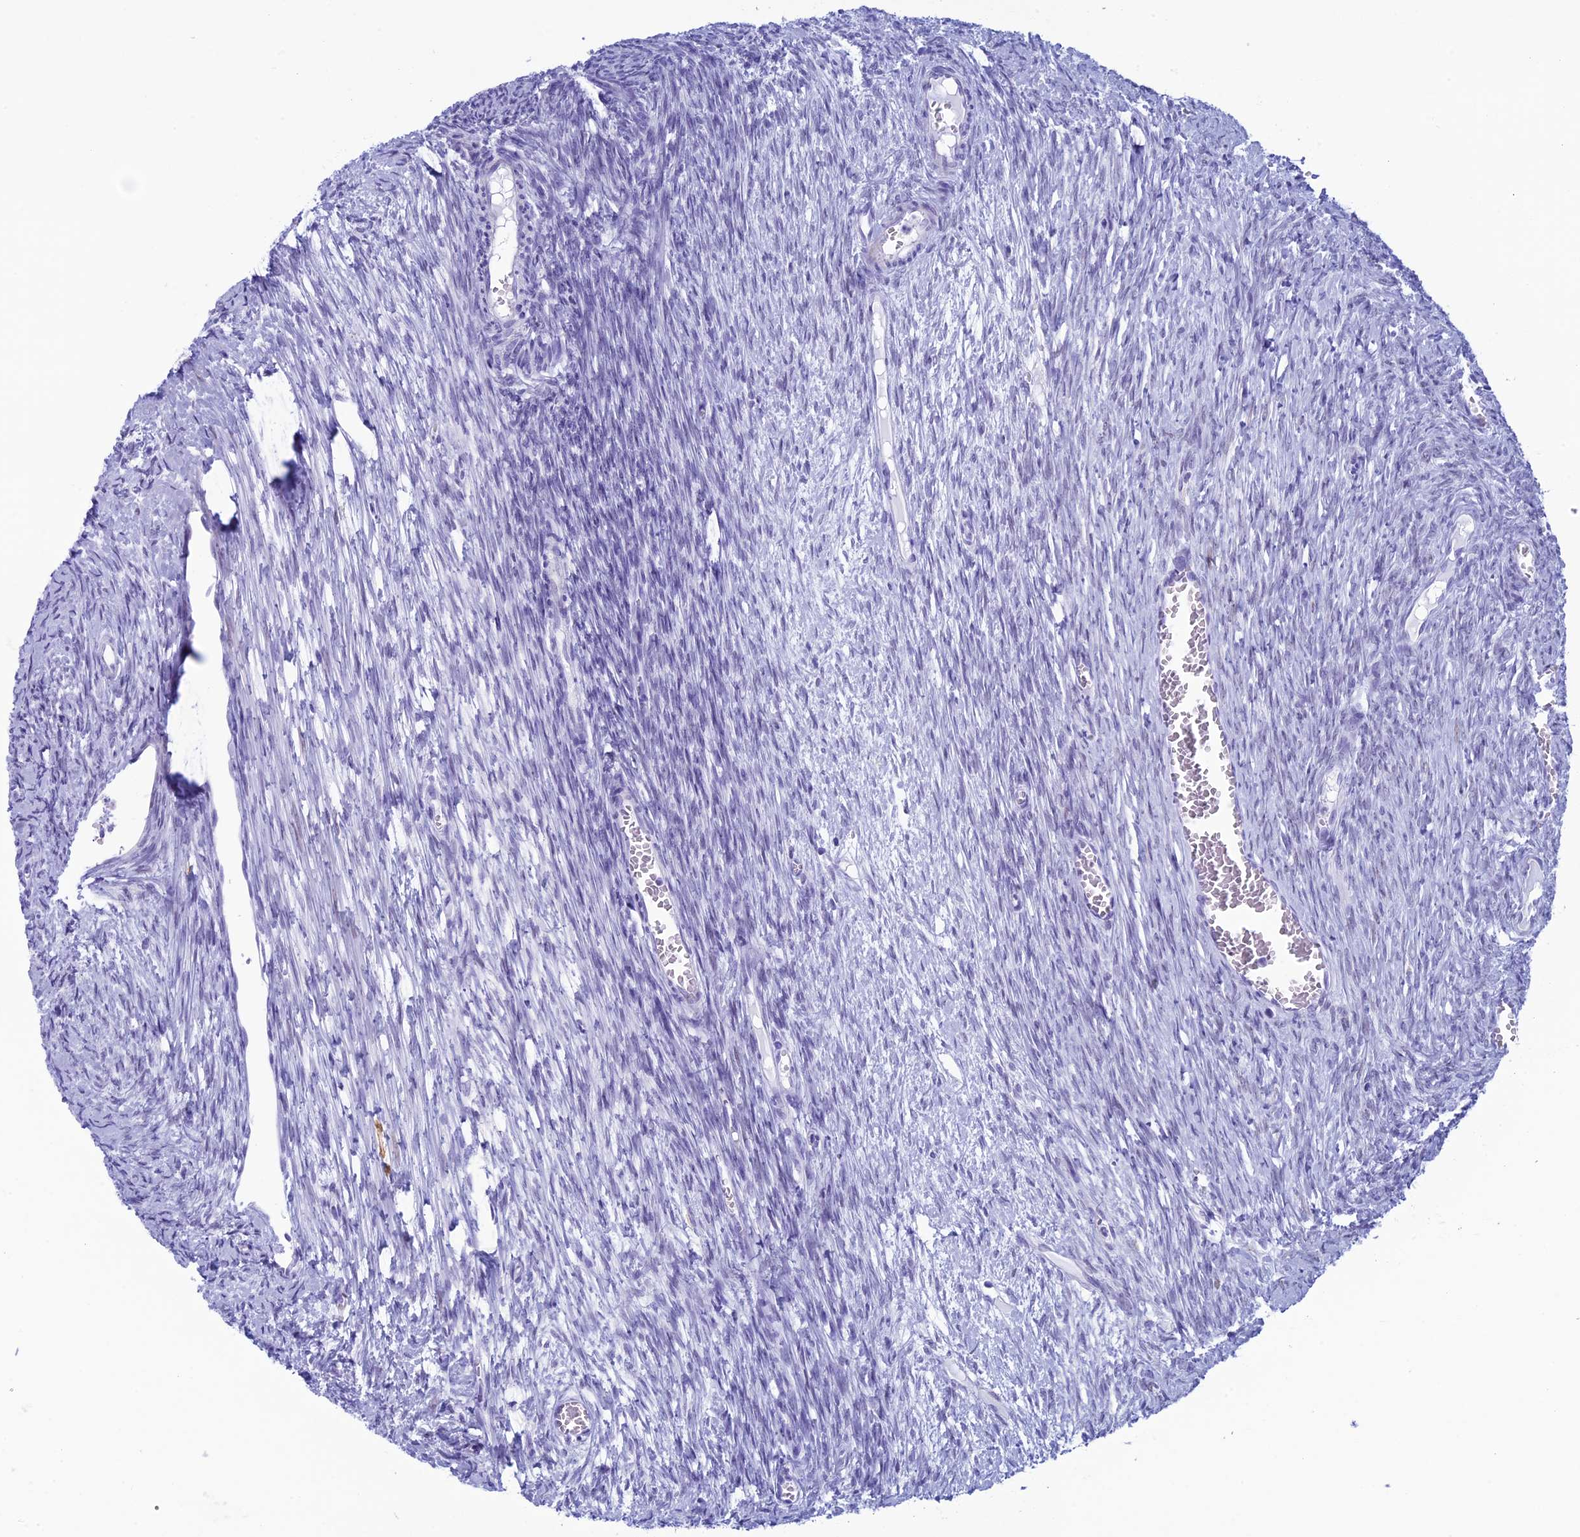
{"staining": {"intensity": "moderate", "quantity": ">75%", "location": "cytoplasmic/membranous,nuclear"}, "tissue": "ovary", "cell_type": "Follicle cells", "image_type": "normal", "snomed": [{"axis": "morphology", "description": "Normal tissue, NOS"}, {"axis": "topography", "description": "Ovary"}], "caption": "Ovary stained for a protein (brown) exhibits moderate cytoplasmic/membranous,nuclear positive positivity in approximately >75% of follicle cells.", "gene": "FAM169A", "patient": {"sex": "female", "age": 44}}